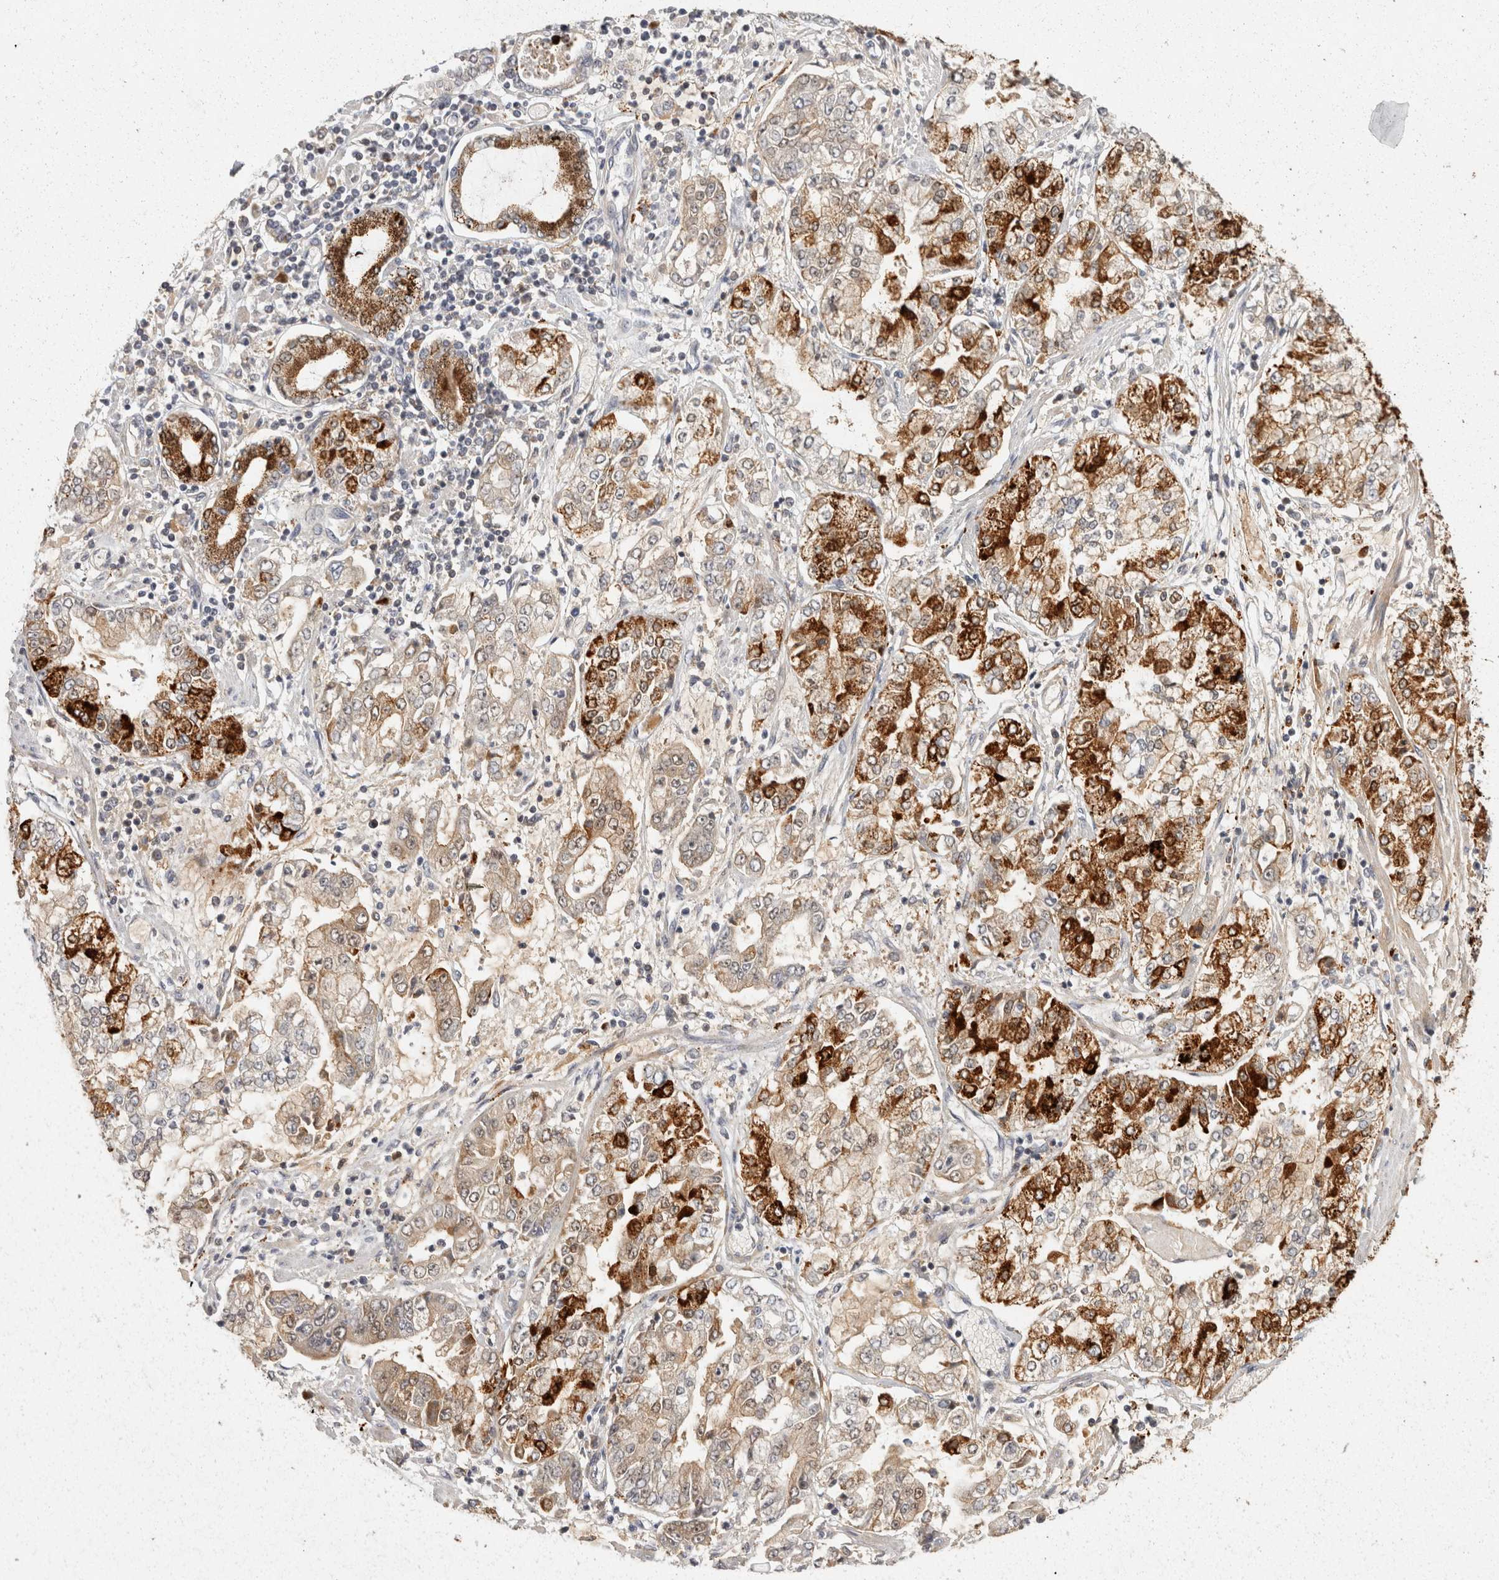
{"staining": {"intensity": "strong", "quantity": "<25%", "location": "cytoplasmic/membranous"}, "tissue": "stomach cancer", "cell_type": "Tumor cells", "image_type": "cancer", "snomed": [{"axis": "morphology", "description": "Adenocarcinoma, NOS"}, {"axis": "topography", "description": "Stomach"}], "caption": "IHC of human stomach cancer (adenocarcinoma) displays medium levels of strong cytoplasmic/membranous expression in about <25% of tumor cells.", "gene": "ACAT2", "patient": {"sex": "male", "age": 76}}